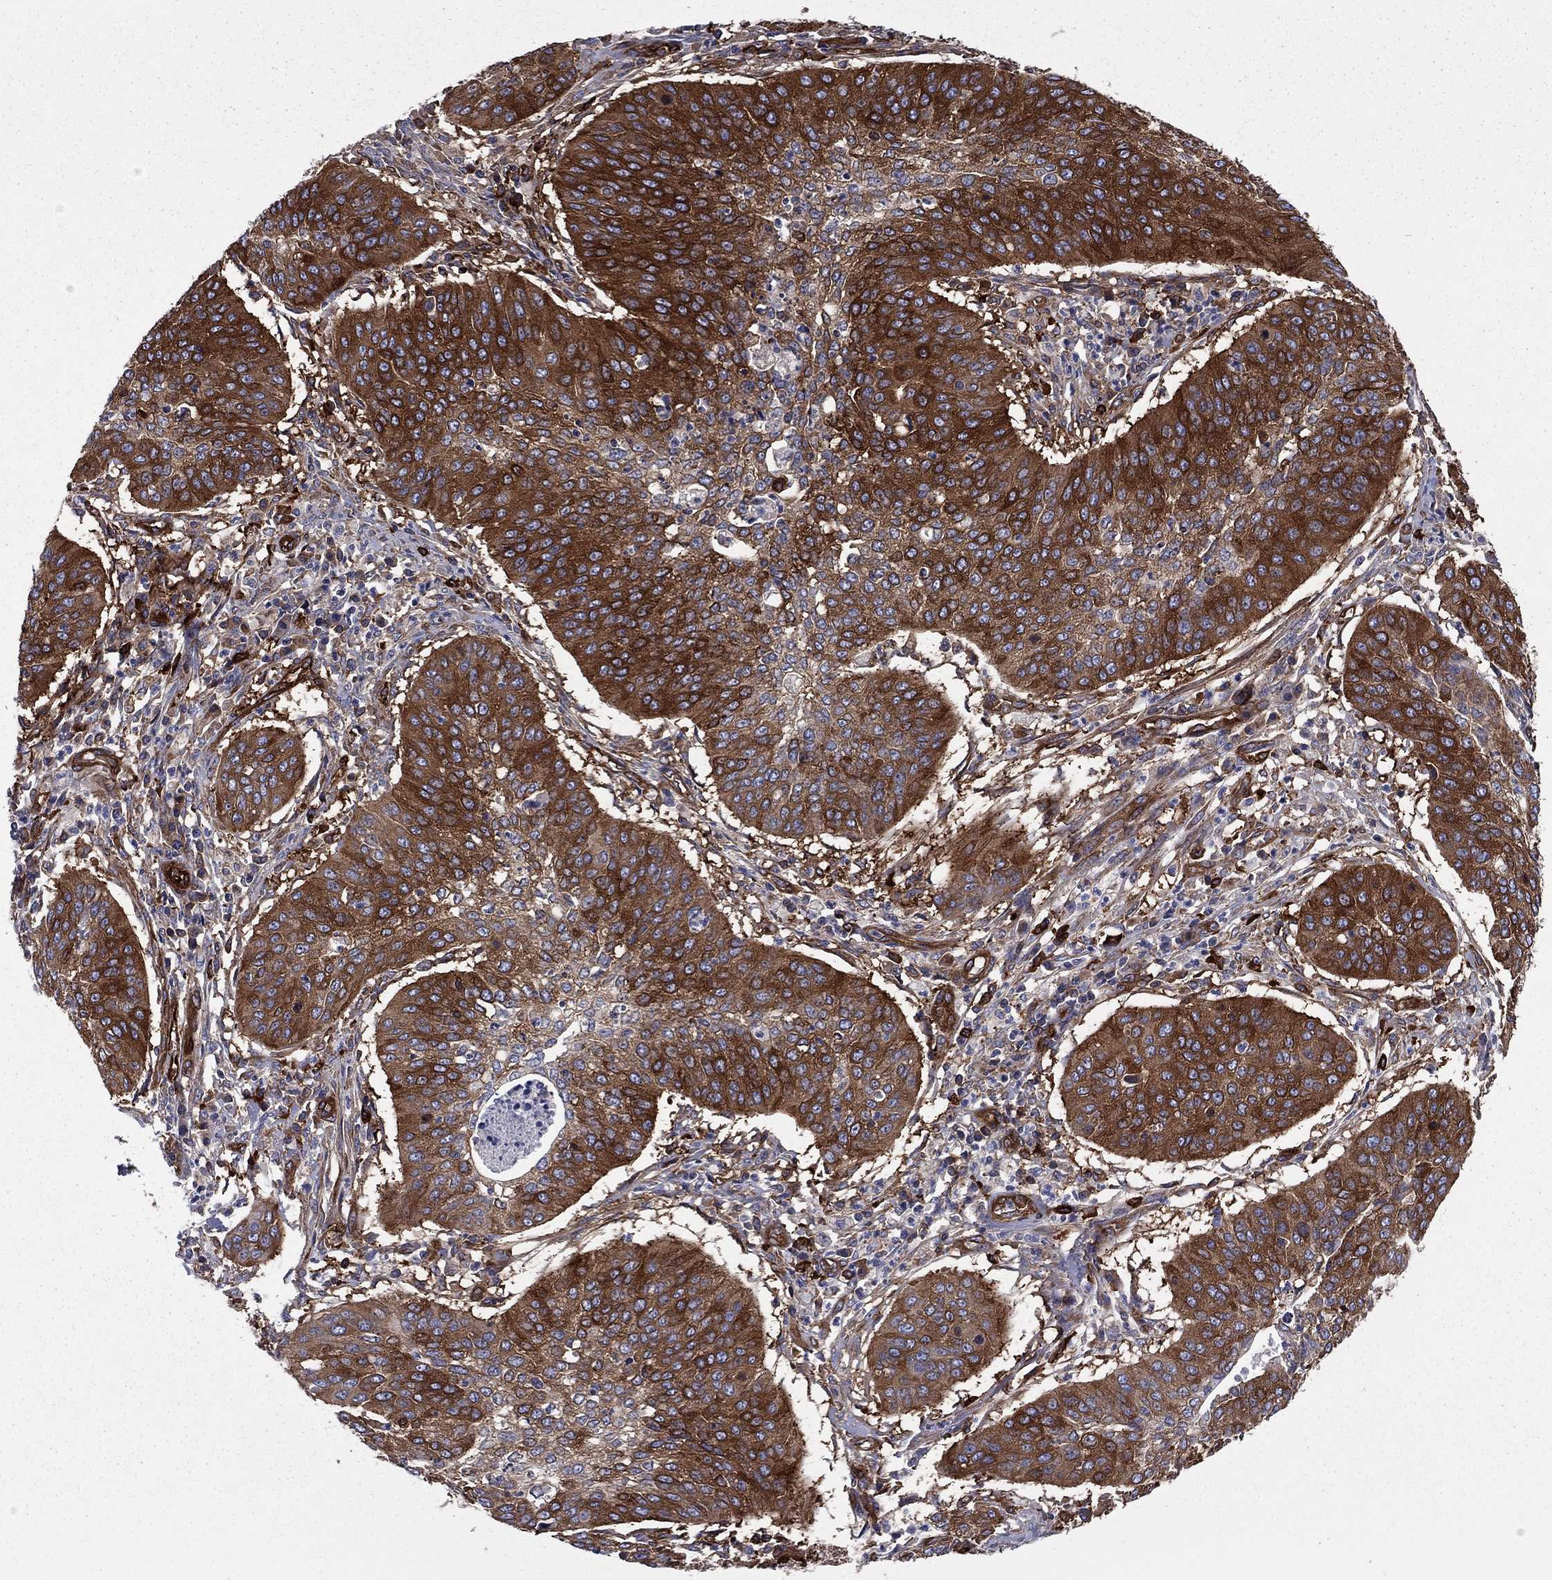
{"staining": {"intensity": "strong", "quantity": ">75%", "location": "cytoplasmic/membranous"}, "tissue": "cervical cancer", "cell_type": "Tumor cells", "image_type": "cancer", "snomed": [{"axis": "morphology", "description": "Normal tissue, NOS"}, {"axis": "morphology", "description": "Squamous cell carcinoma, NOS"}, {"axis": "topography", "description": "Cervix"}], "caption": "Human cervical squamous cell carcinoma stained with a brown dye shows strong cytoplasmic/membranous positive positivity in approximately >75% of tumor cells.", "gene": "EHBP1L1", "patient": {"sex": "female", "age": 39}}